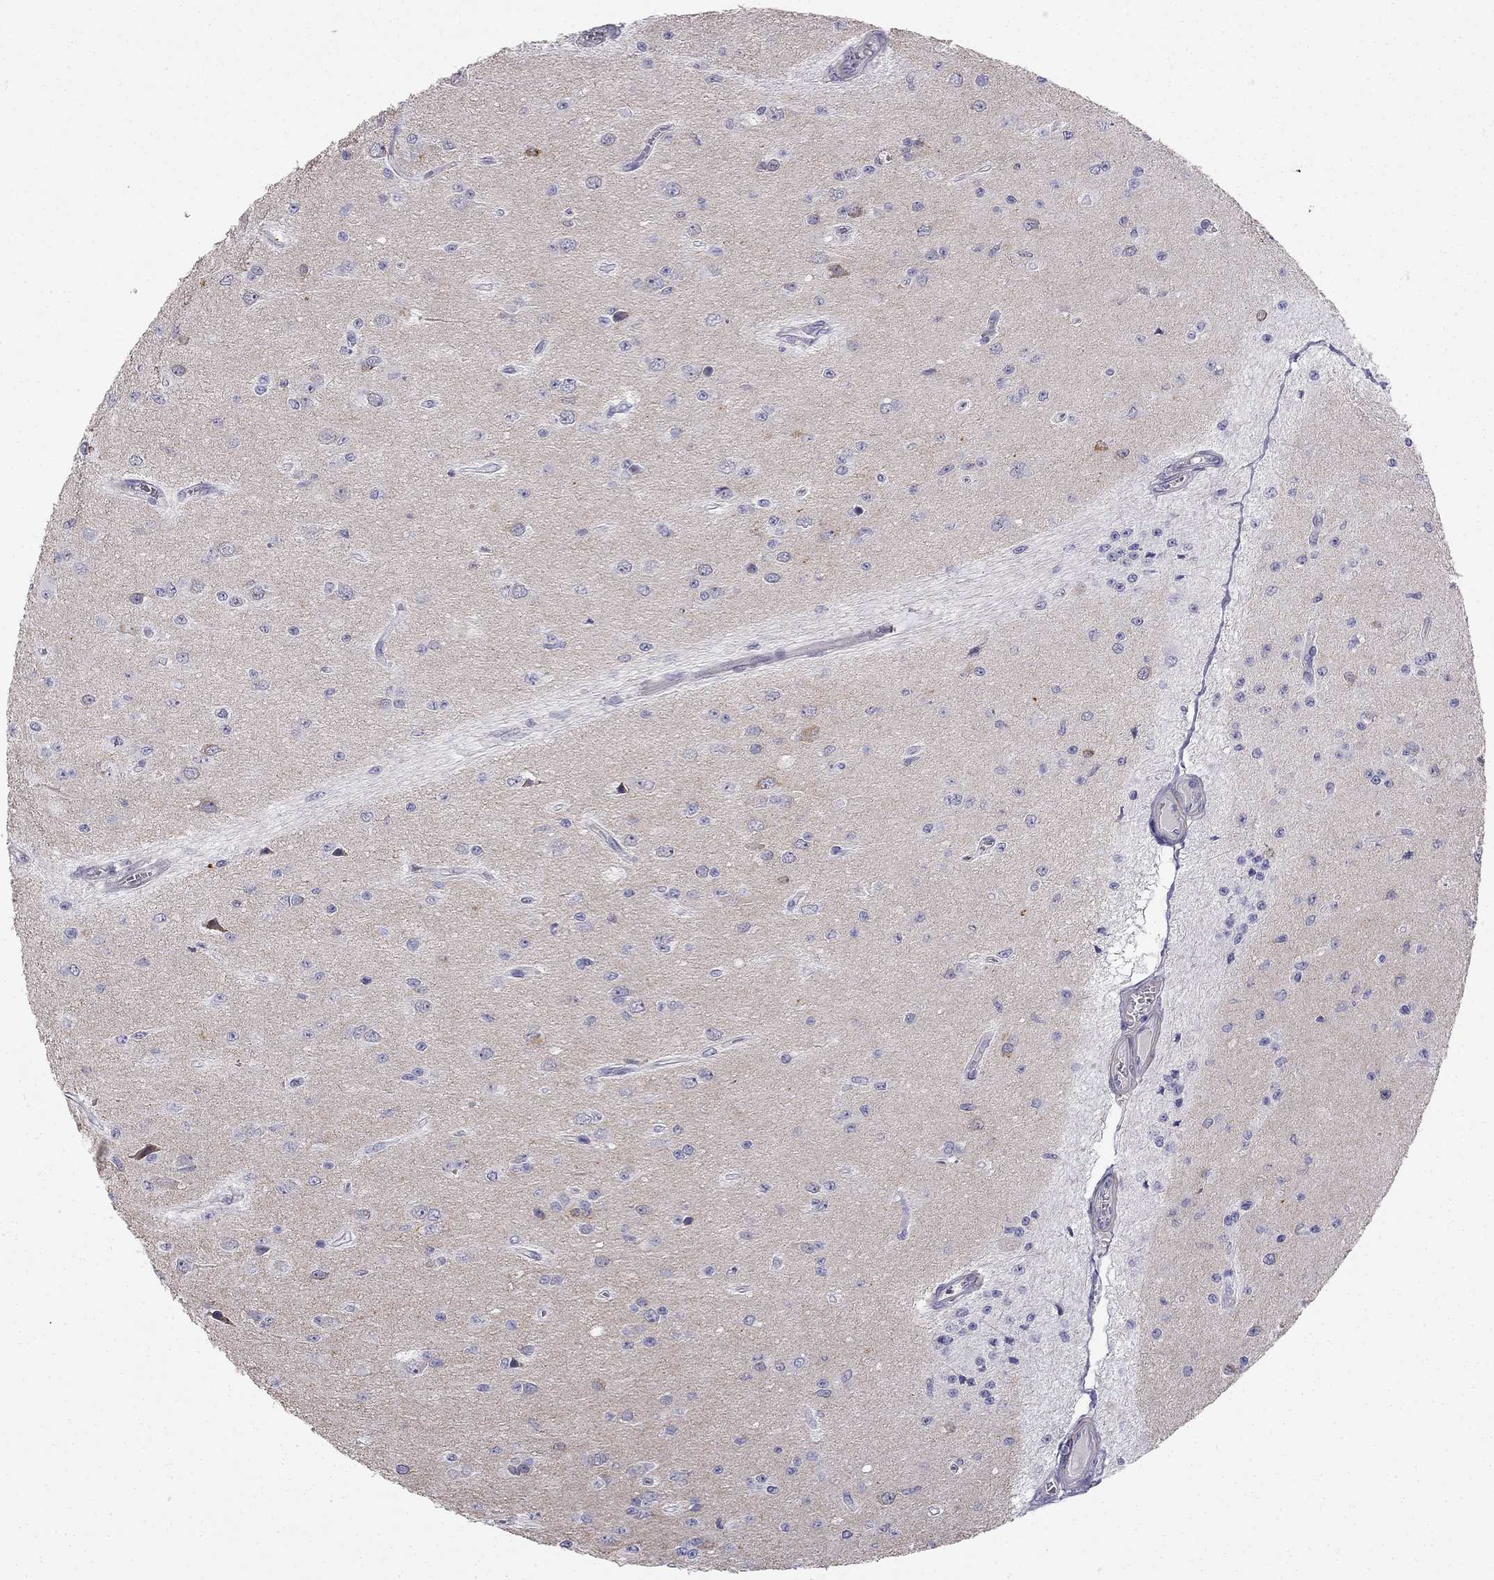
{"staining": {"intensity": "negative", "quantity": "none", "location": "none"}, "tissue": "glioma", "cell_type": "Tumor cells", "image_type": "cancer", "snomed": [{"axis": "morphology", "description": "Glioma, malignant, Low grade"}, {"axis": "topography", "description": "Brain"}], "caption": "The immunohistochemistry (IHC) photomicrograph has no significant expression in tumor cells of malignant glioma (low-grade) tissue.", "gene": "C16orf89", "patient": {"sex": "female", "age": 45}}